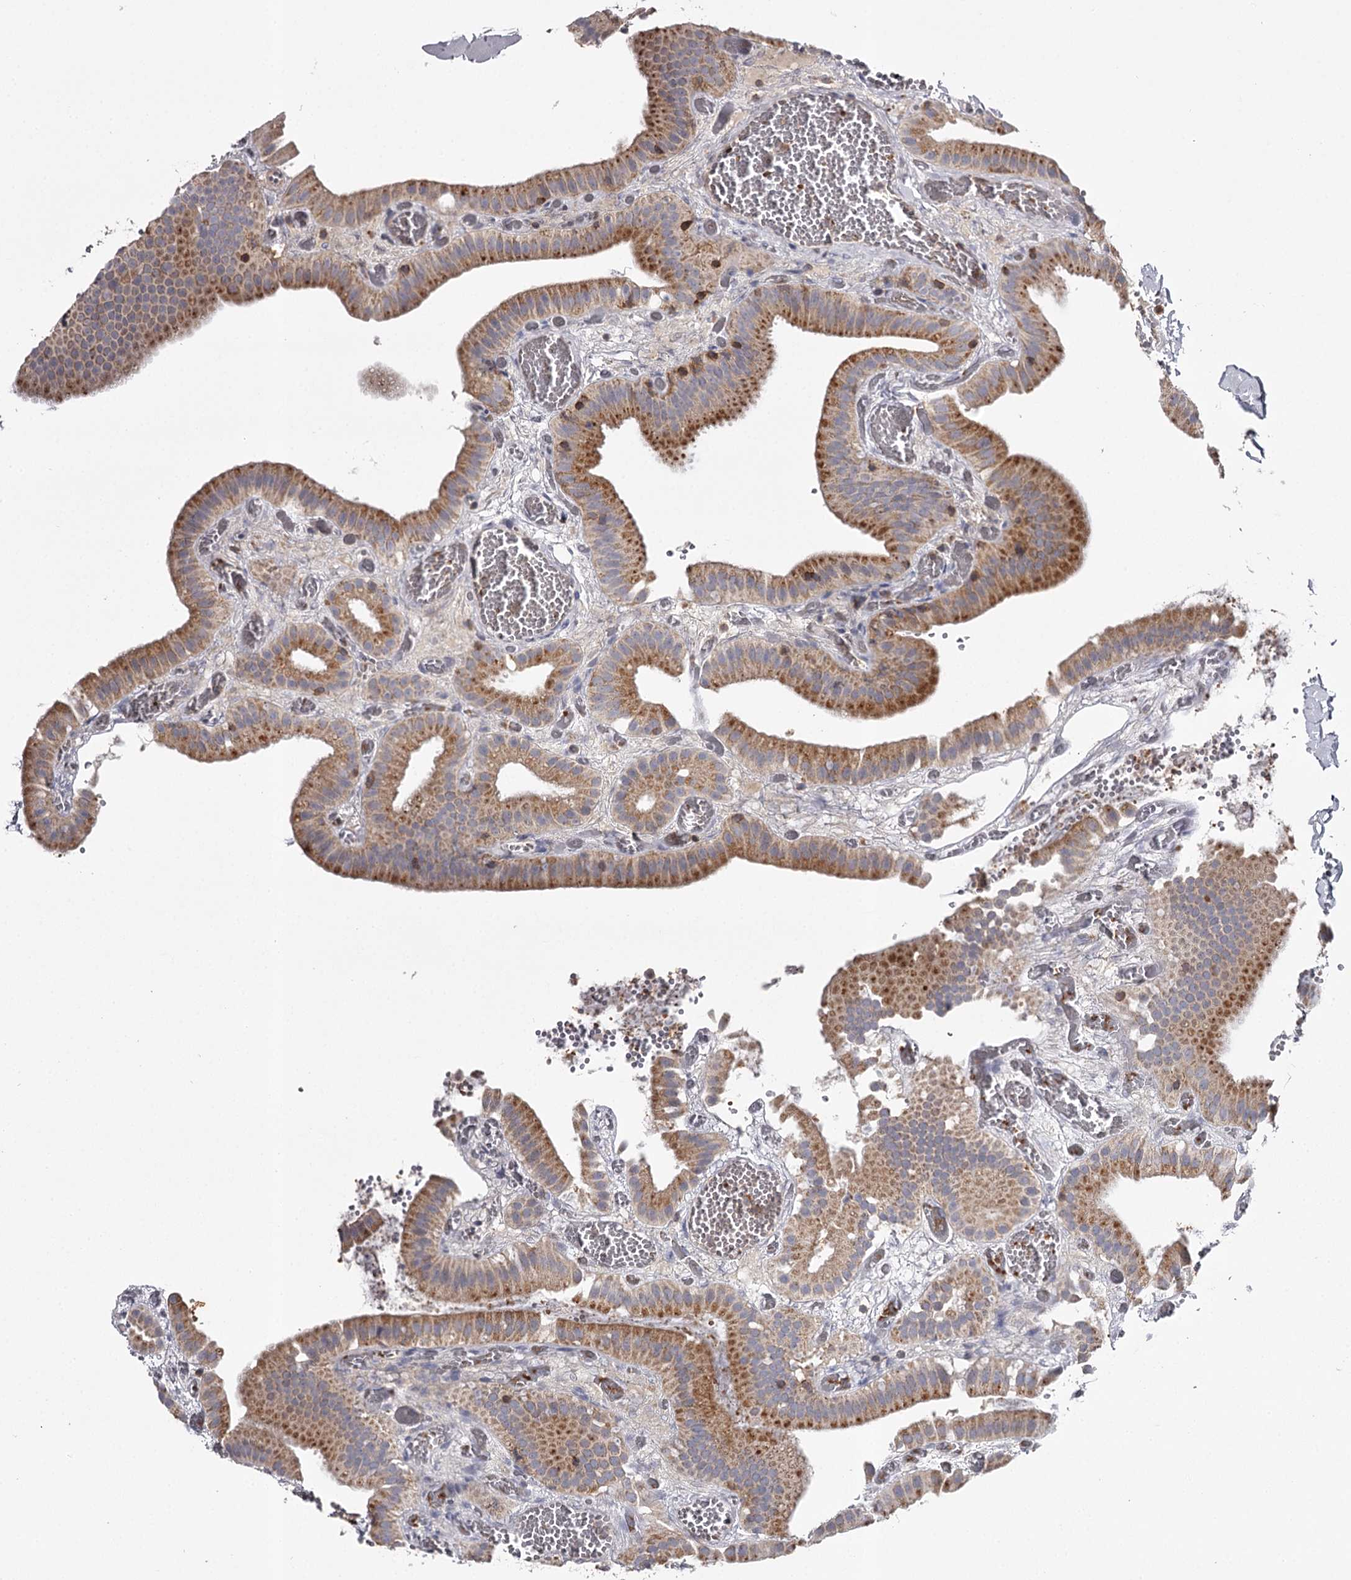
{"staining": {"intensity": "moderate", "quantity": ">75%", "location": "cytoplasmic/membranous"}, "tissue": "gallbladder", "cell_type": "Glandular cells", "image_type": "normal", "snomed": [{"axis": "morphology", "description": "Normal tissue, NOS"}, {"axis": "topography", "description": "Gallbladder"}], "caption": "Moderate cytoplasmic/membranous positivity is present in about >75% of glandular cells in normal gallbladder.", "gene": "RASSF6", "patient": {"sex": "female", "age": 64}}